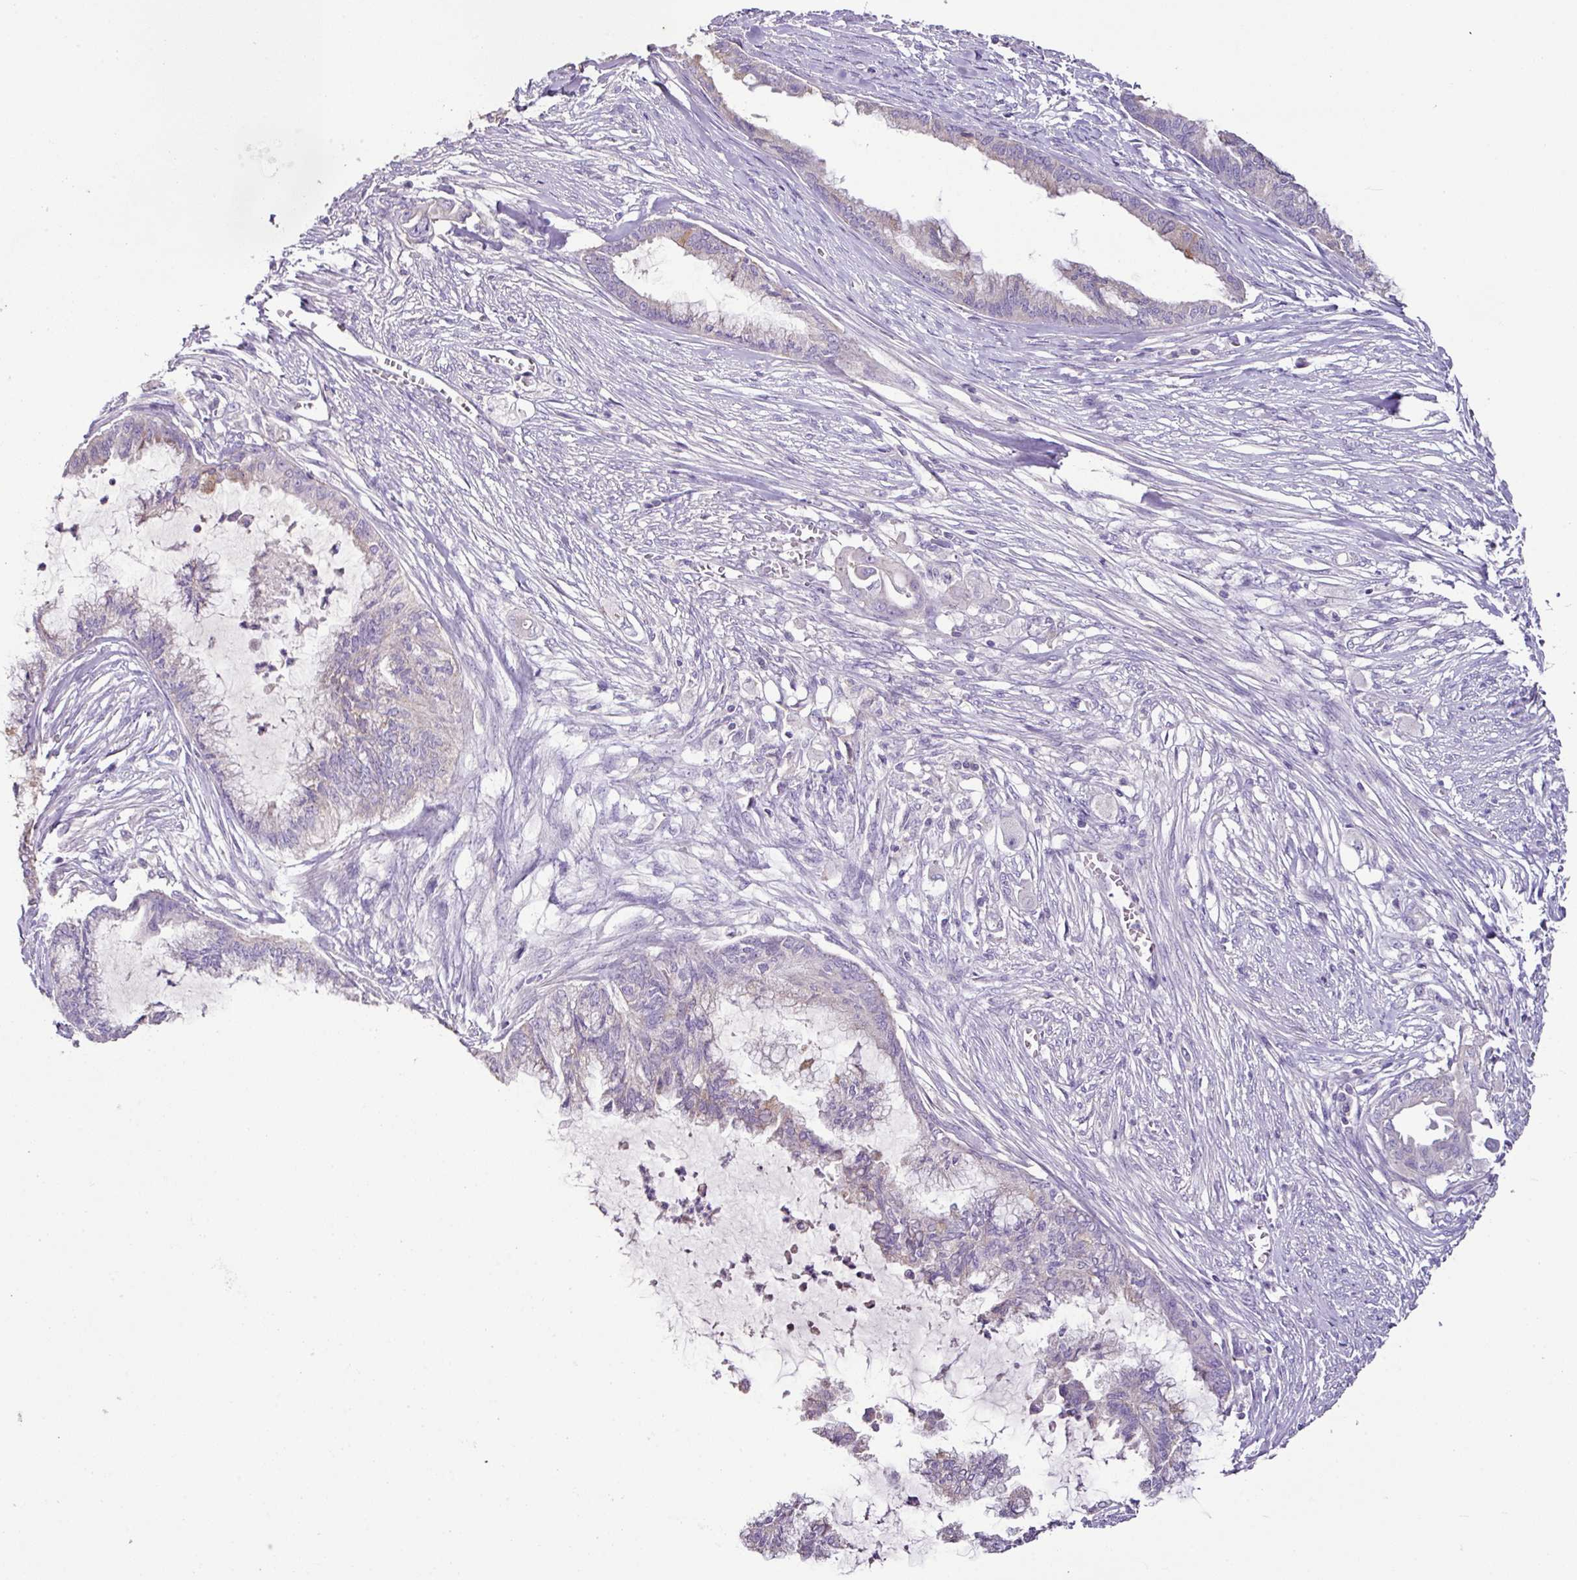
{"staining": {"intensity": "negative", "quantity": "none", "location": "none"}, "tissue": "endometrial cancer", "cell_type": "Tumor cells", "image_type": "cancer", "snomed": [{"axis": "morphology", "description": "Adenocarcinoma, NOS"}, {"axis": "topography", "description": "Endometrium"}], "caption": "Tumor cells show no significant staining in endometrial cancer.", "gene": "AGR3", "patient": {"sex": "female", "age": 86}}